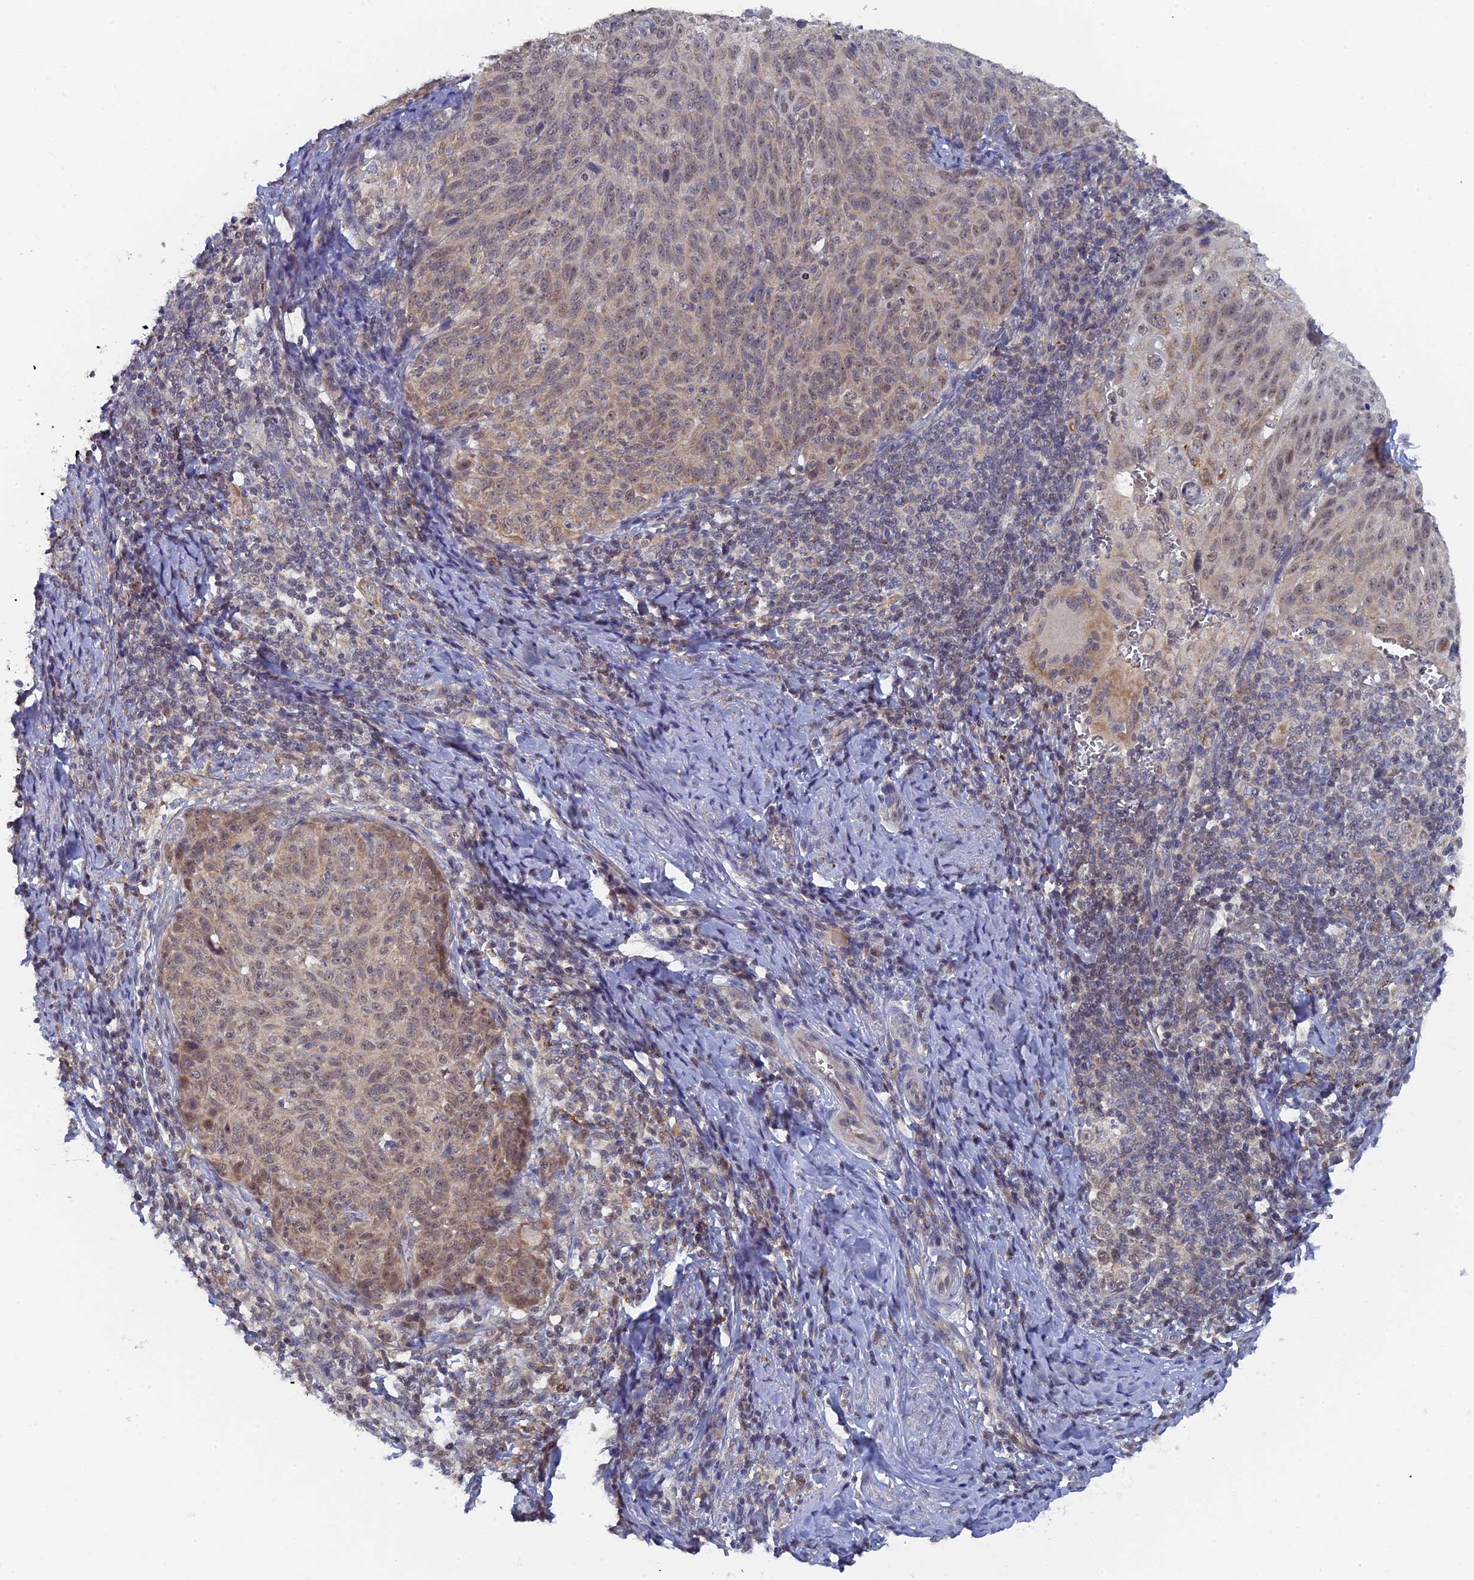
{"staining": {"intensity": "weak", "quantity": "25%-75%", "location": "cytoplasmic/membranous,nuclear"}, "tissue": "cervical cancer", "cell_type": "Tumor cells", "image_type": "cancer", "snomed": [{"axis": "morphology", "description": "Squamous cell carcinoma, NOS"}, {"axis": "topography", "description": "Cervix"}], "caption": "Immunohistochemical staining of cervical cancer shows low levels of weak cytoplasmic/membranous and nuclear positivity in approximately 25%-75% of tumor cells.", "gene": "MIGA2", "patient": {"sex": "female", "age": 70}}